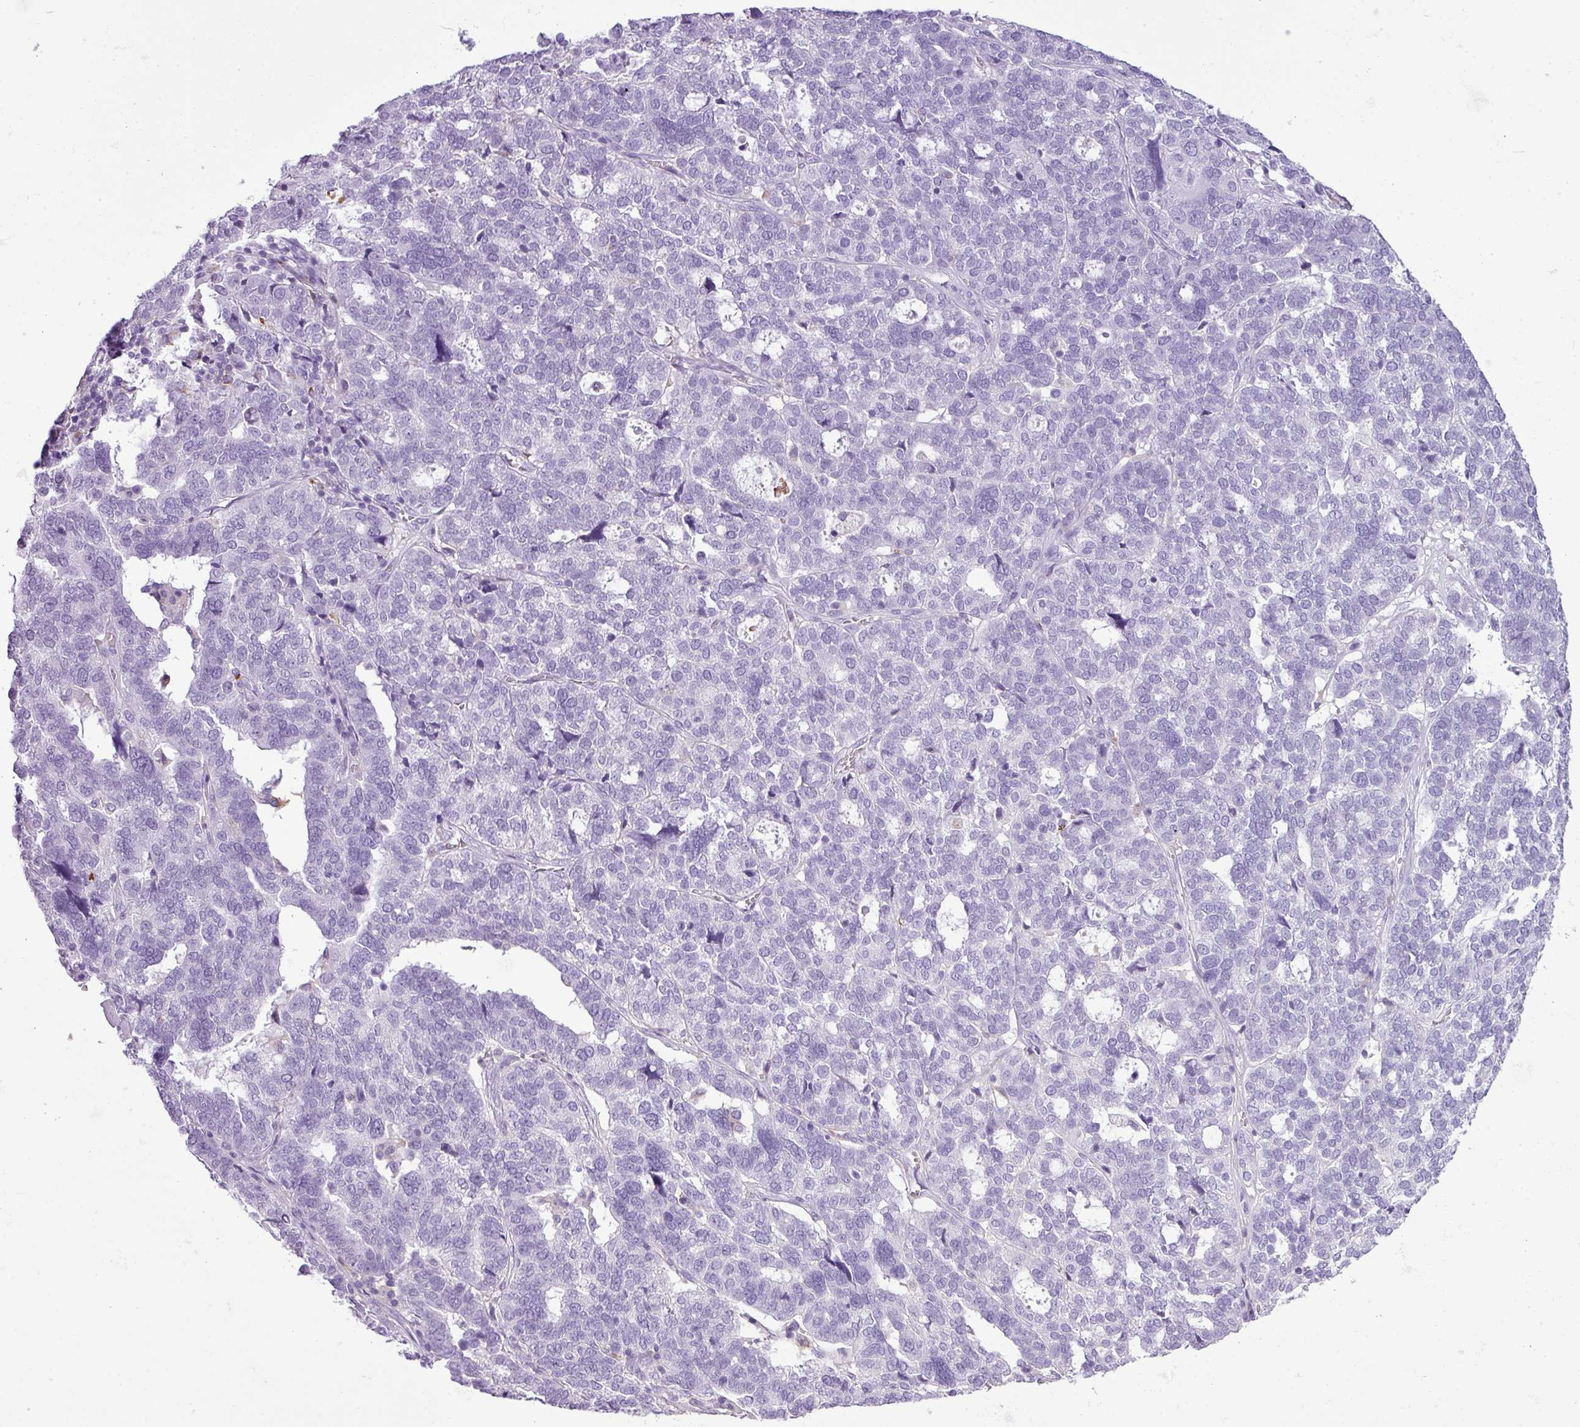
{"staining": {"intensity": "negative", "quantity": "none", "location": "none"}, "tissue": "ovarian cancer", "cell_type": "Tumor cells", "image_type": "cancer", "snomed": [{"axis": "morphology", "description": "Cystadenocarcinoma, serous, NOS"}, {"axis": "topography", "description": "Ovary"}], "caption": "Immunohistochemistry photomicrograph of neoplastic tissue: human ovarian cancer (serous cystadenocarcinoma) stained with DAB (3,3'-diaminobenzidine) exhibits no significant protein staining in tumor cells.", "gene": "RBMXL2", "patient": {"sex": "female", "age": 59}}